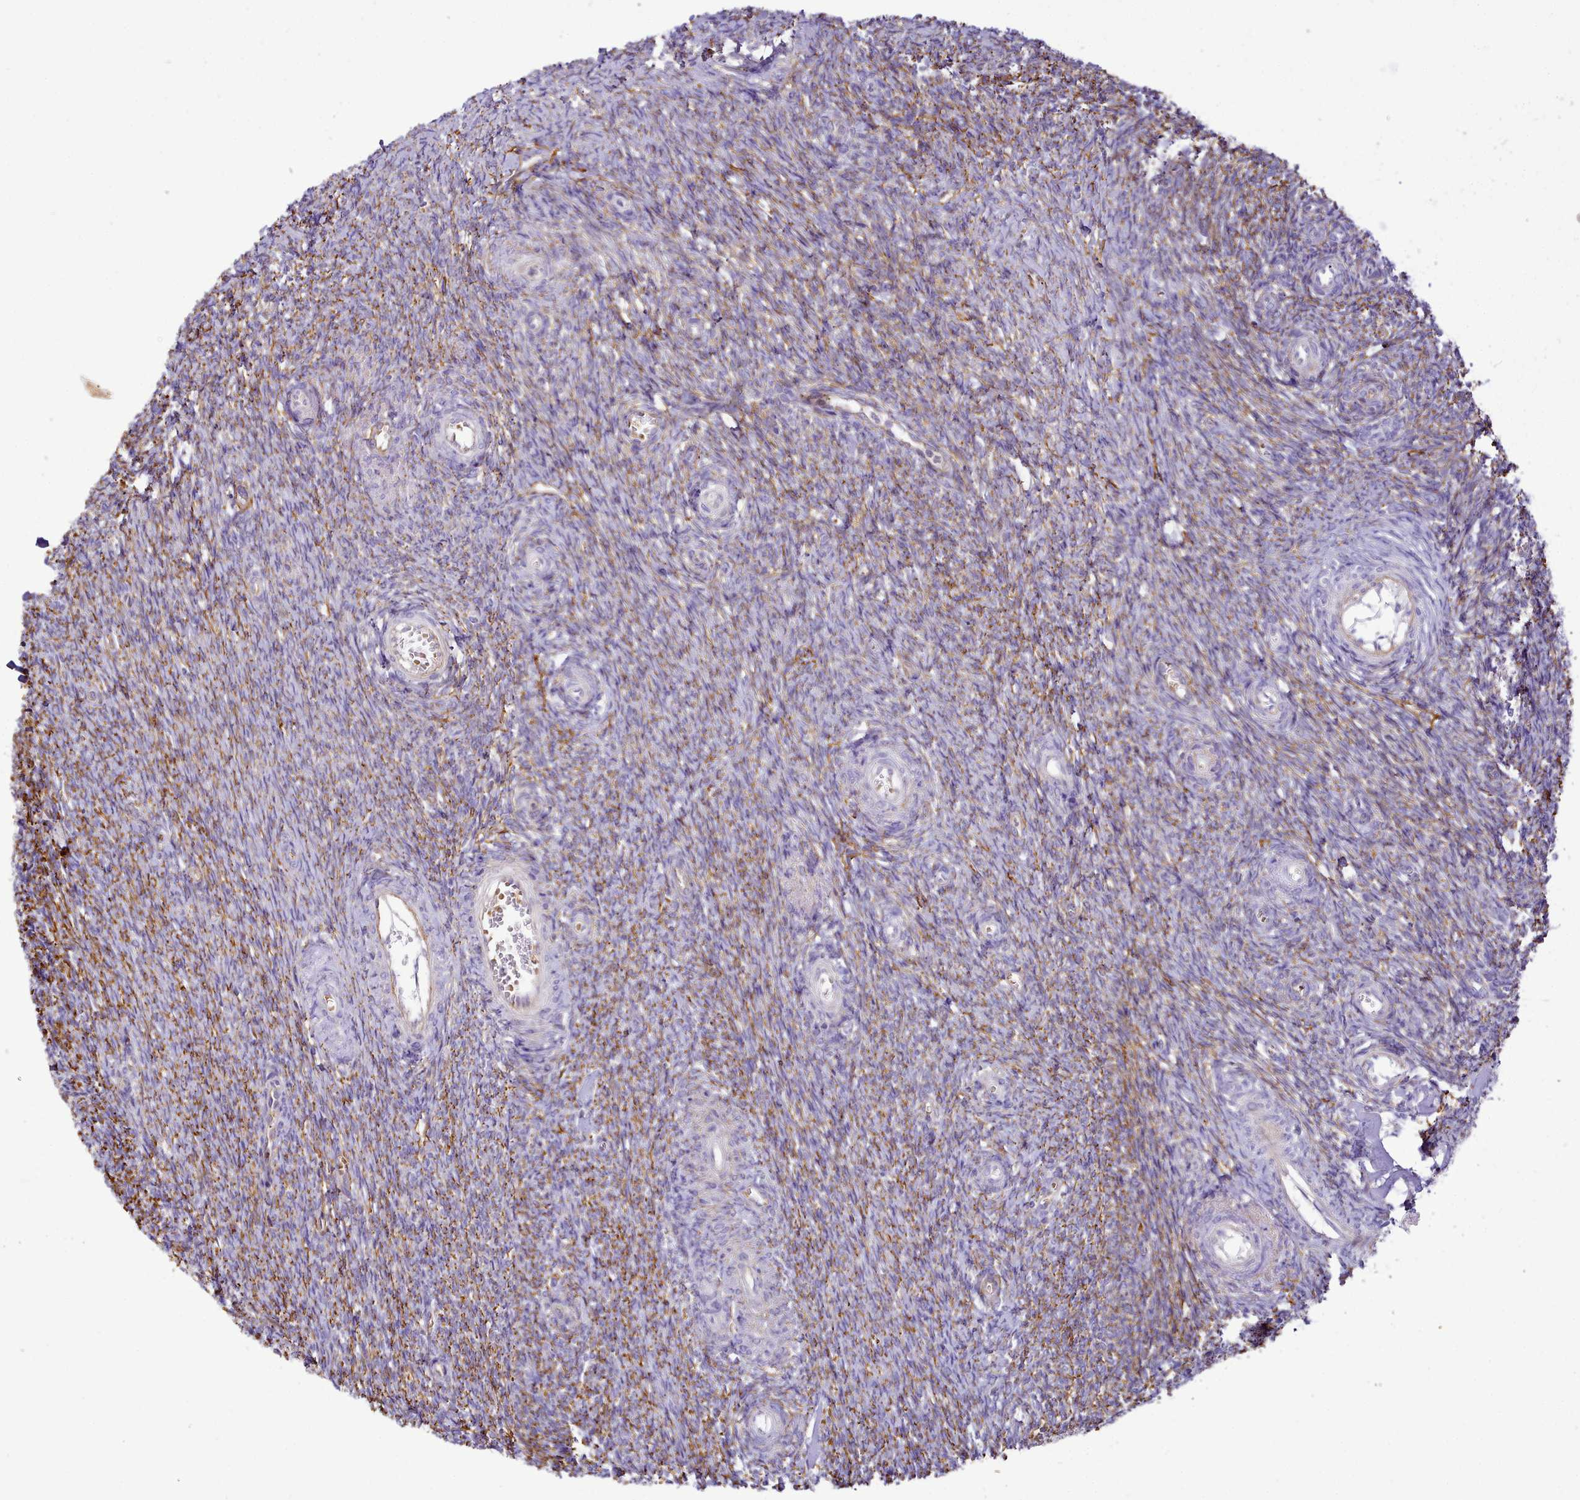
{"staining": {"intensity": "moderate", "quantity": "25%-75%", "location": "cytoplasmic/membranous"}, "tissue": "ovary", "cell_type": "Ovarian stroma cells", "image_type": "normal", "snomed": [{"axis": "morphology", "description": "Normal tissue, NOS"}, {"axis": "topography", "description": "Ovary"}], "caption": "A high-resolution histopathology image shows IHC staining of normal ovary, which displays moderate cytoplasmic/membranous positivity in approximately 25%-75% of ovarian stroma cells.", "gene": "NBPF10", "patient": {"sex": "female", "age": 44}}